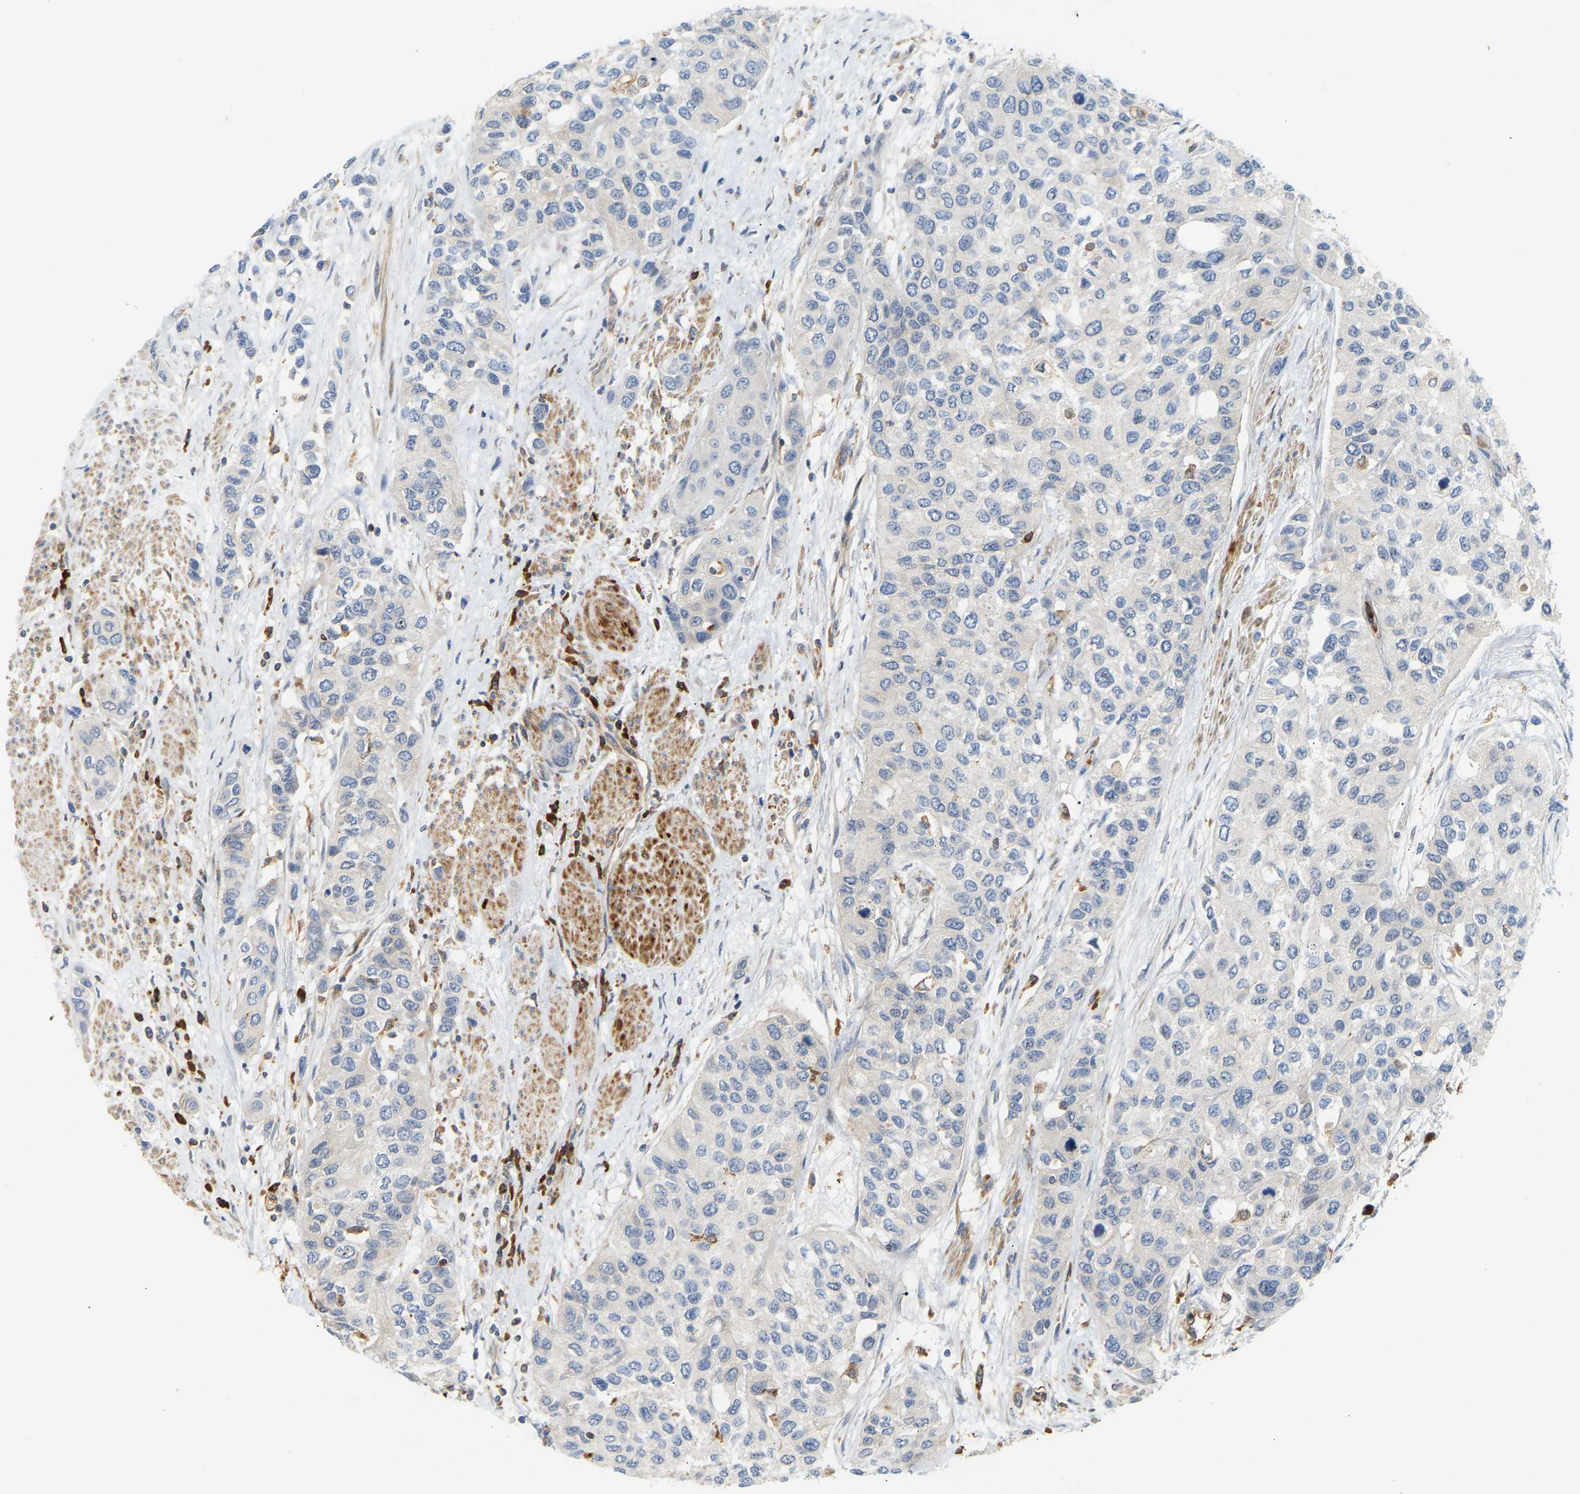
{"staining": {"intensity": "negative", "quantity": "none", "location": "none"}, "tissue": "urothelial cancer", "cell_type": "Tumor cells", "image_type": "cancer", "snomed": [{"axis": "morphology", "description": "Urothelial carcinoma, High grade"}, {"axis": "topography", "description": "Urinary bladder"}], "caption": "High power microscopy photomicrograph of an IHC photomicrograph of urothelial carcinoma (high-grade), revealing no significant positivity in tumor cells.", "gene": "PLCG2", "patient": {"sex": "female", "age": 56}}